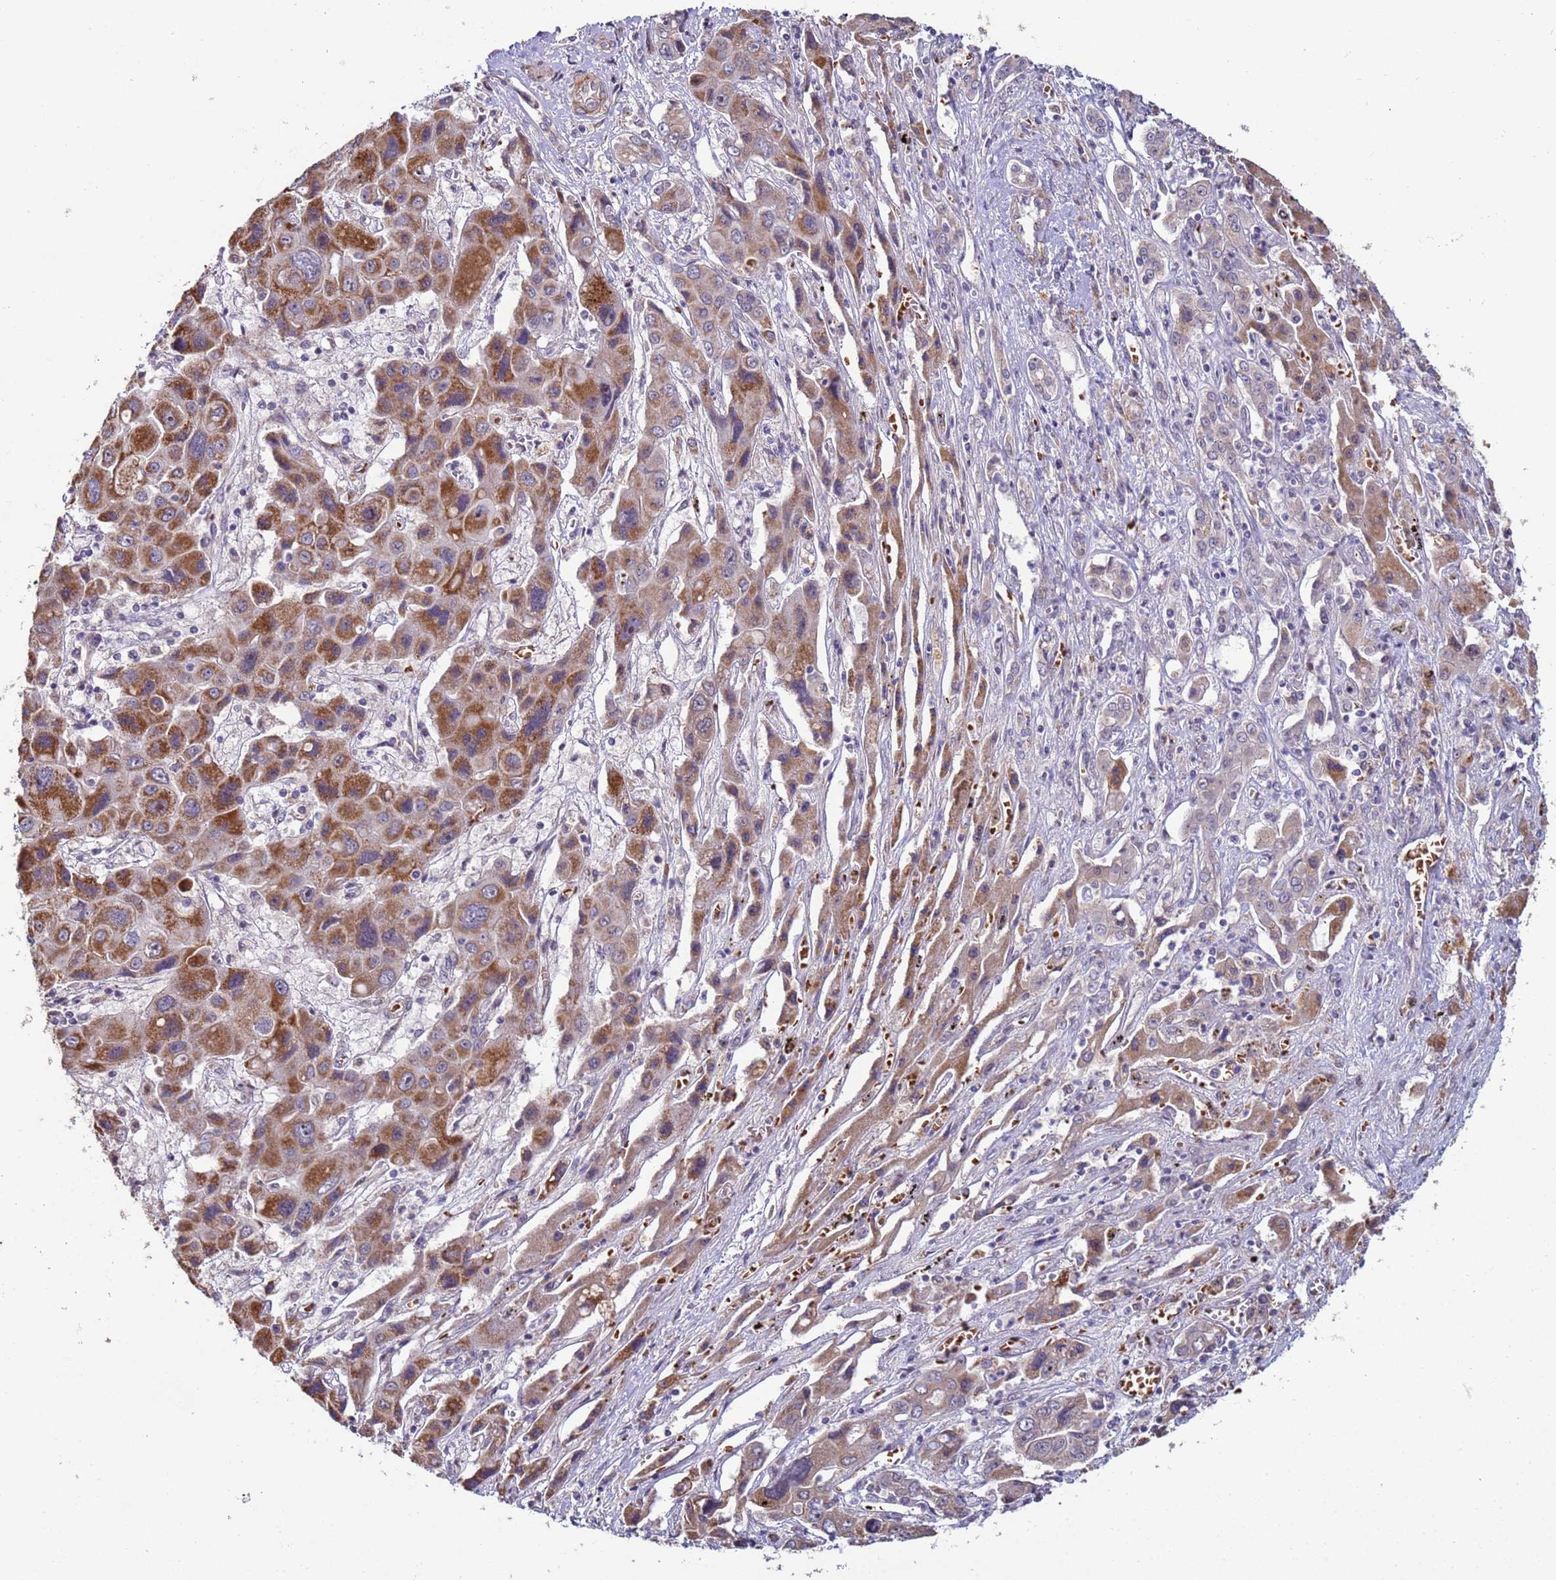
{"staining": {"intensity": "moderate", "quantity": ">75%", "location": "cytoplasmic/membranous"}, "tissue": "liver cancer", "cell_type": "Tumor cells", "image_type": "cancer", "snomed": [{"axis": "morphology", "description": "Cholangiocarcinoma"}, {"axis": "topography", "description": "Liver"}], "caption": "Protein staining reveals moderate cytoplasmic/membranous expression in approximately >75% of tumor cells in cholangiocarcinoma (liver).", "gene": "CLHC1", "patient": {"sex": "male", "age": 67}}